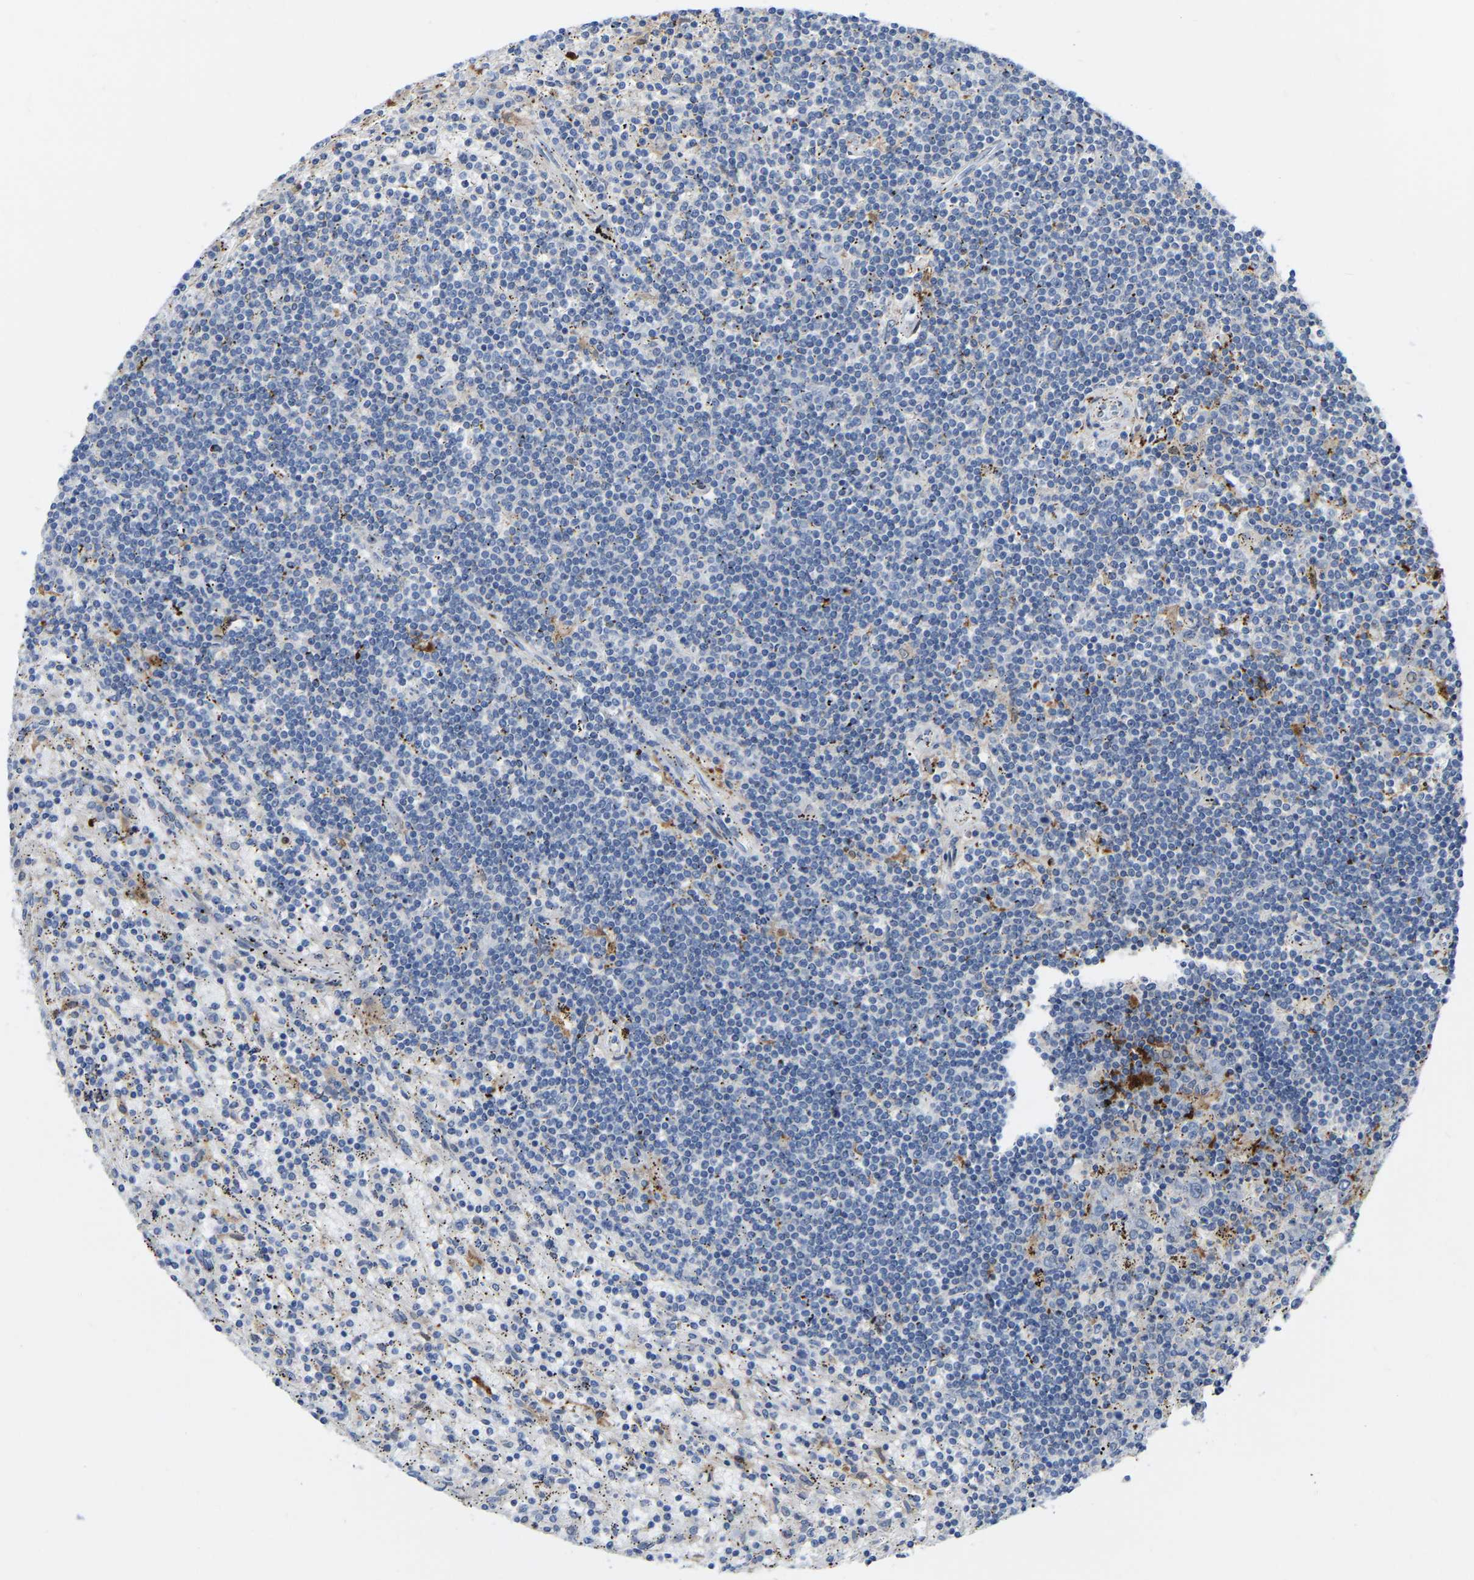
{"staining": {"intensity": "negative", "quantity": "none", "location": "none"}, "tissue": "lymphoma", "cell_type": "Tumor cells", "image_type": "cancer", "snomed": [{"axis": "morphology", "description": "Malignant lymphoma, non-Hodgkin's type, Low grade"}, {"axis": "topography", "description": "Spleen"}], "caption": "There is no significant expression in tumor cells of lymphoma.", "gene": "ABTB2", "patient": {"sex": "male", "age": 76}}